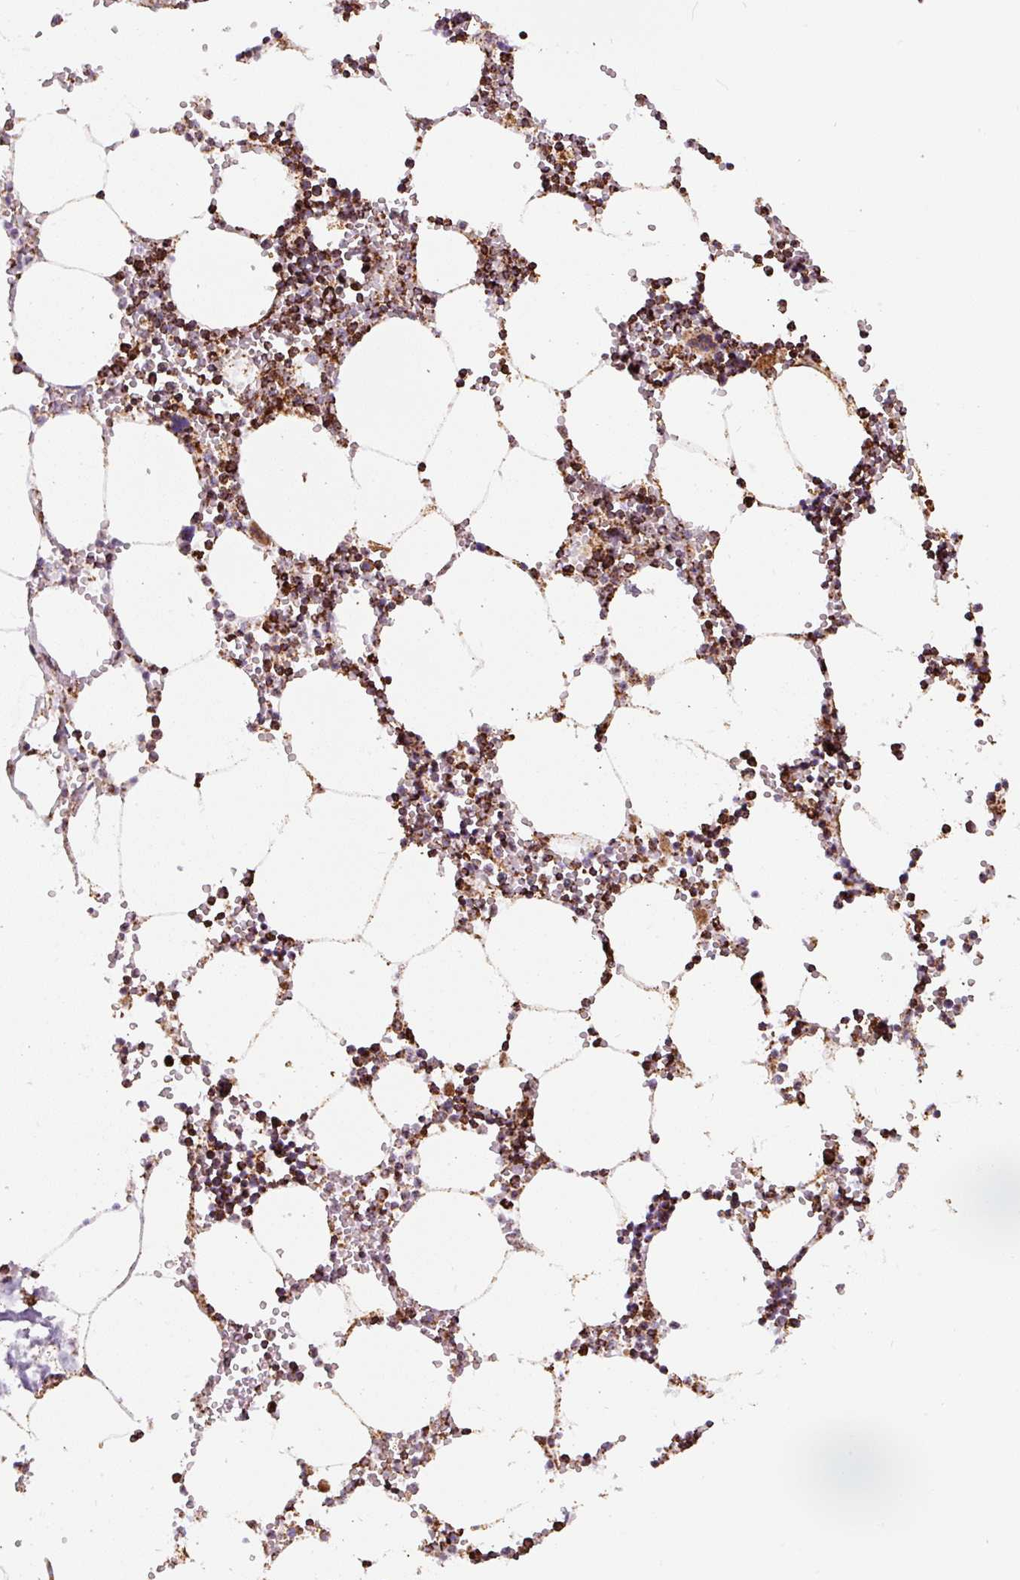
{"staining": {"intensity": "strong", "quantity": ">75%", "location": "cytoplasmic/membranous"}, "tissue": "bone marrow", "cell_type": "Hematopoietic cells", "image_type": "normal", "snomed": [{"axis": "morphology", "description": "Normal tissue, NOS"}, {"axis": "topography", "description": "Bone marrow"}], "caption": "Immunohistochemical staining of normal bone marrow shows high levels of strong cytoplasmic/membranous positivity in approximately >75% of hematopoietic cells.", "gene": "ATP5F1A", "patient": {"sex": "male", "age": 54}}